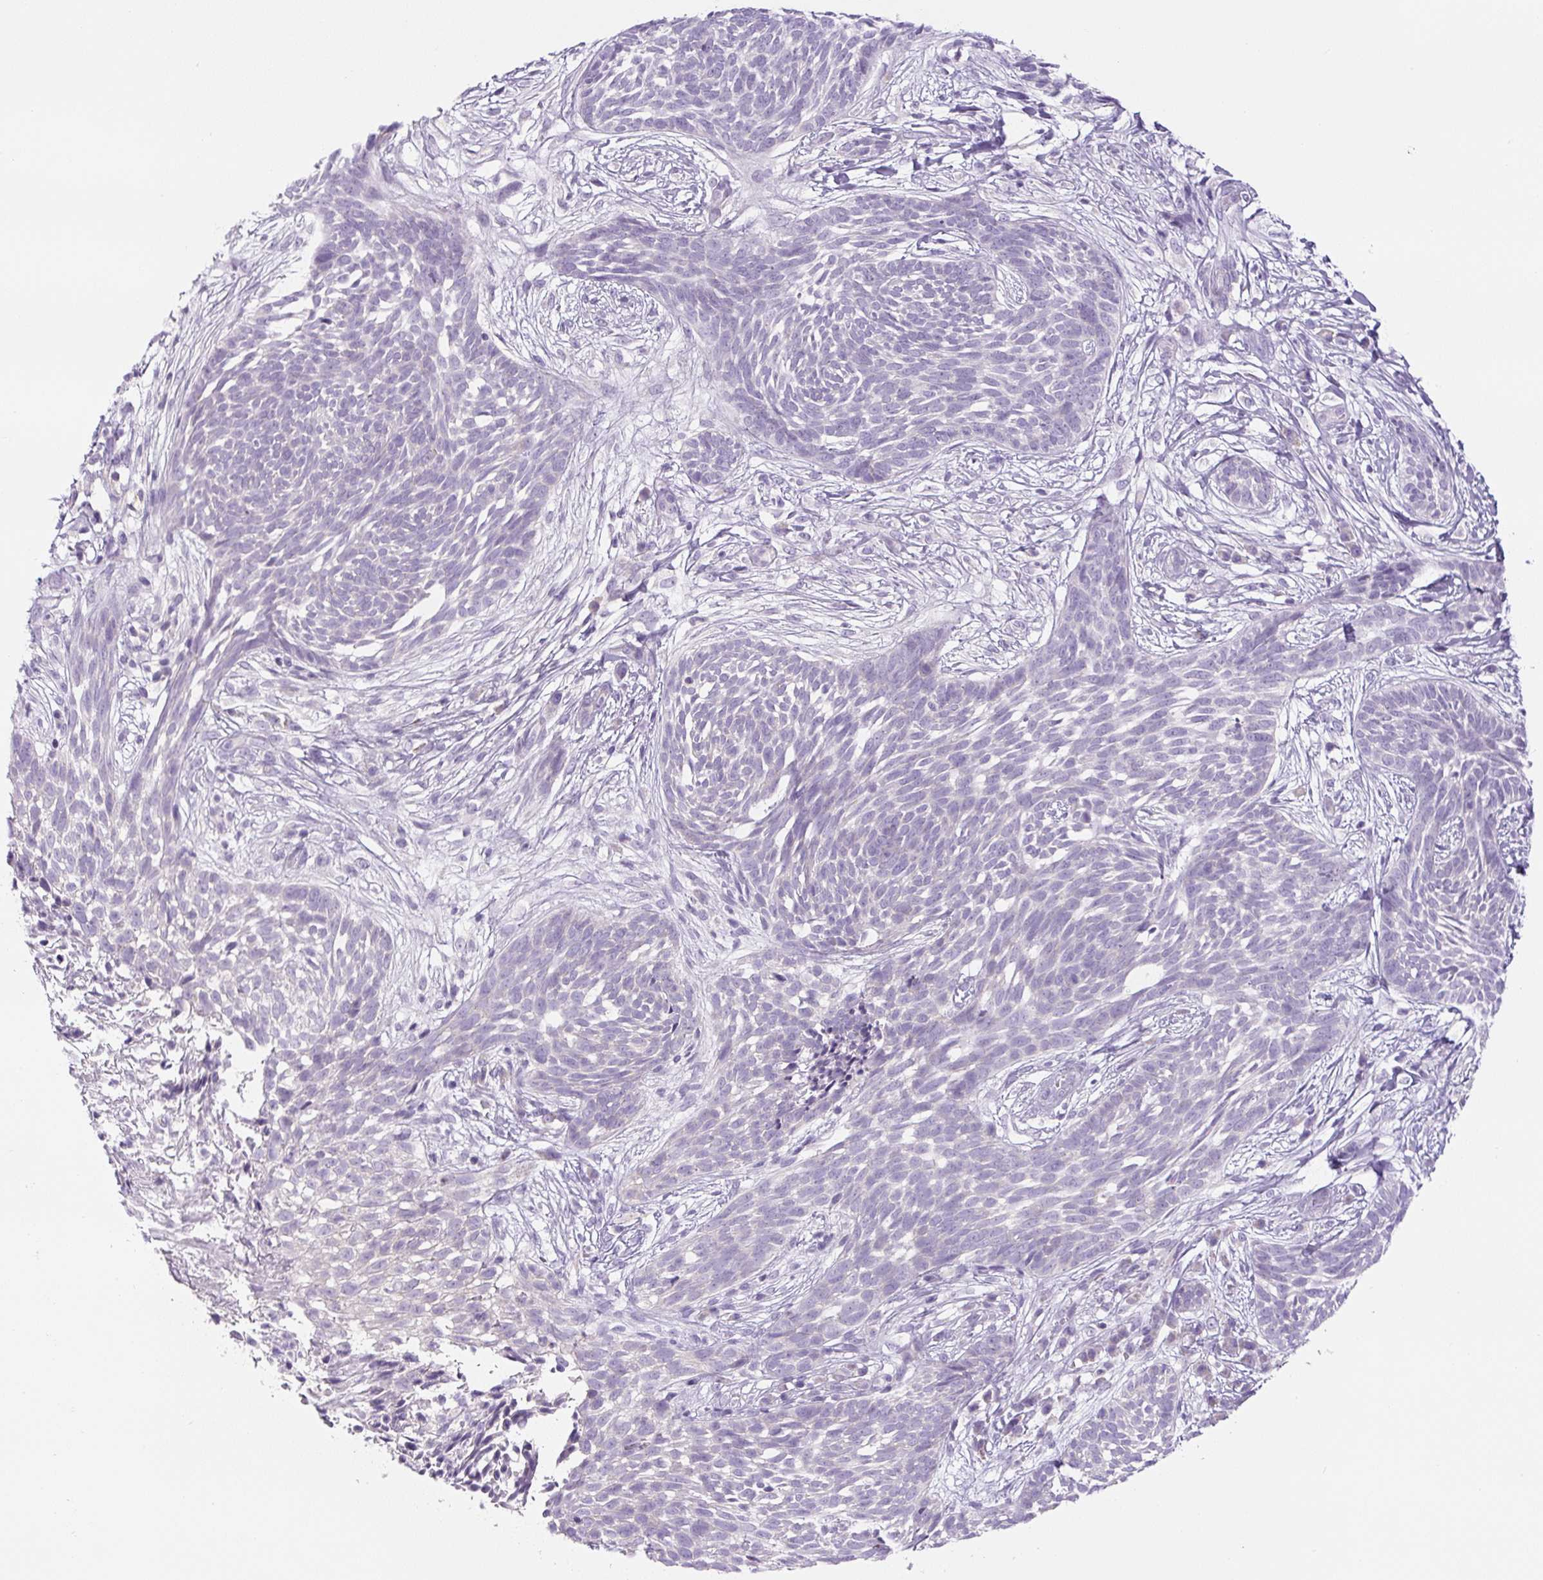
{"staining": {"intensity": "negative", "quantity": "none", "location": "none"}, "tissue": "skin cancer", "cell_type": "Tumor cells", "image_type": "cancer", "snomed": [{"axis": "morphology", "description": "Basal cell carcinoma"}, {"axis": "topography", "description": "Skin"}, {"axis": "topography", "description": "Skin, foot"}], "caption": "Immunohistochemical staining of skin cancer (basal cell carcinoma) exhibits no significant positivity in tumor cells.", "gene": "YIF1B", "patient": {"sex": "female", "age": 86}}